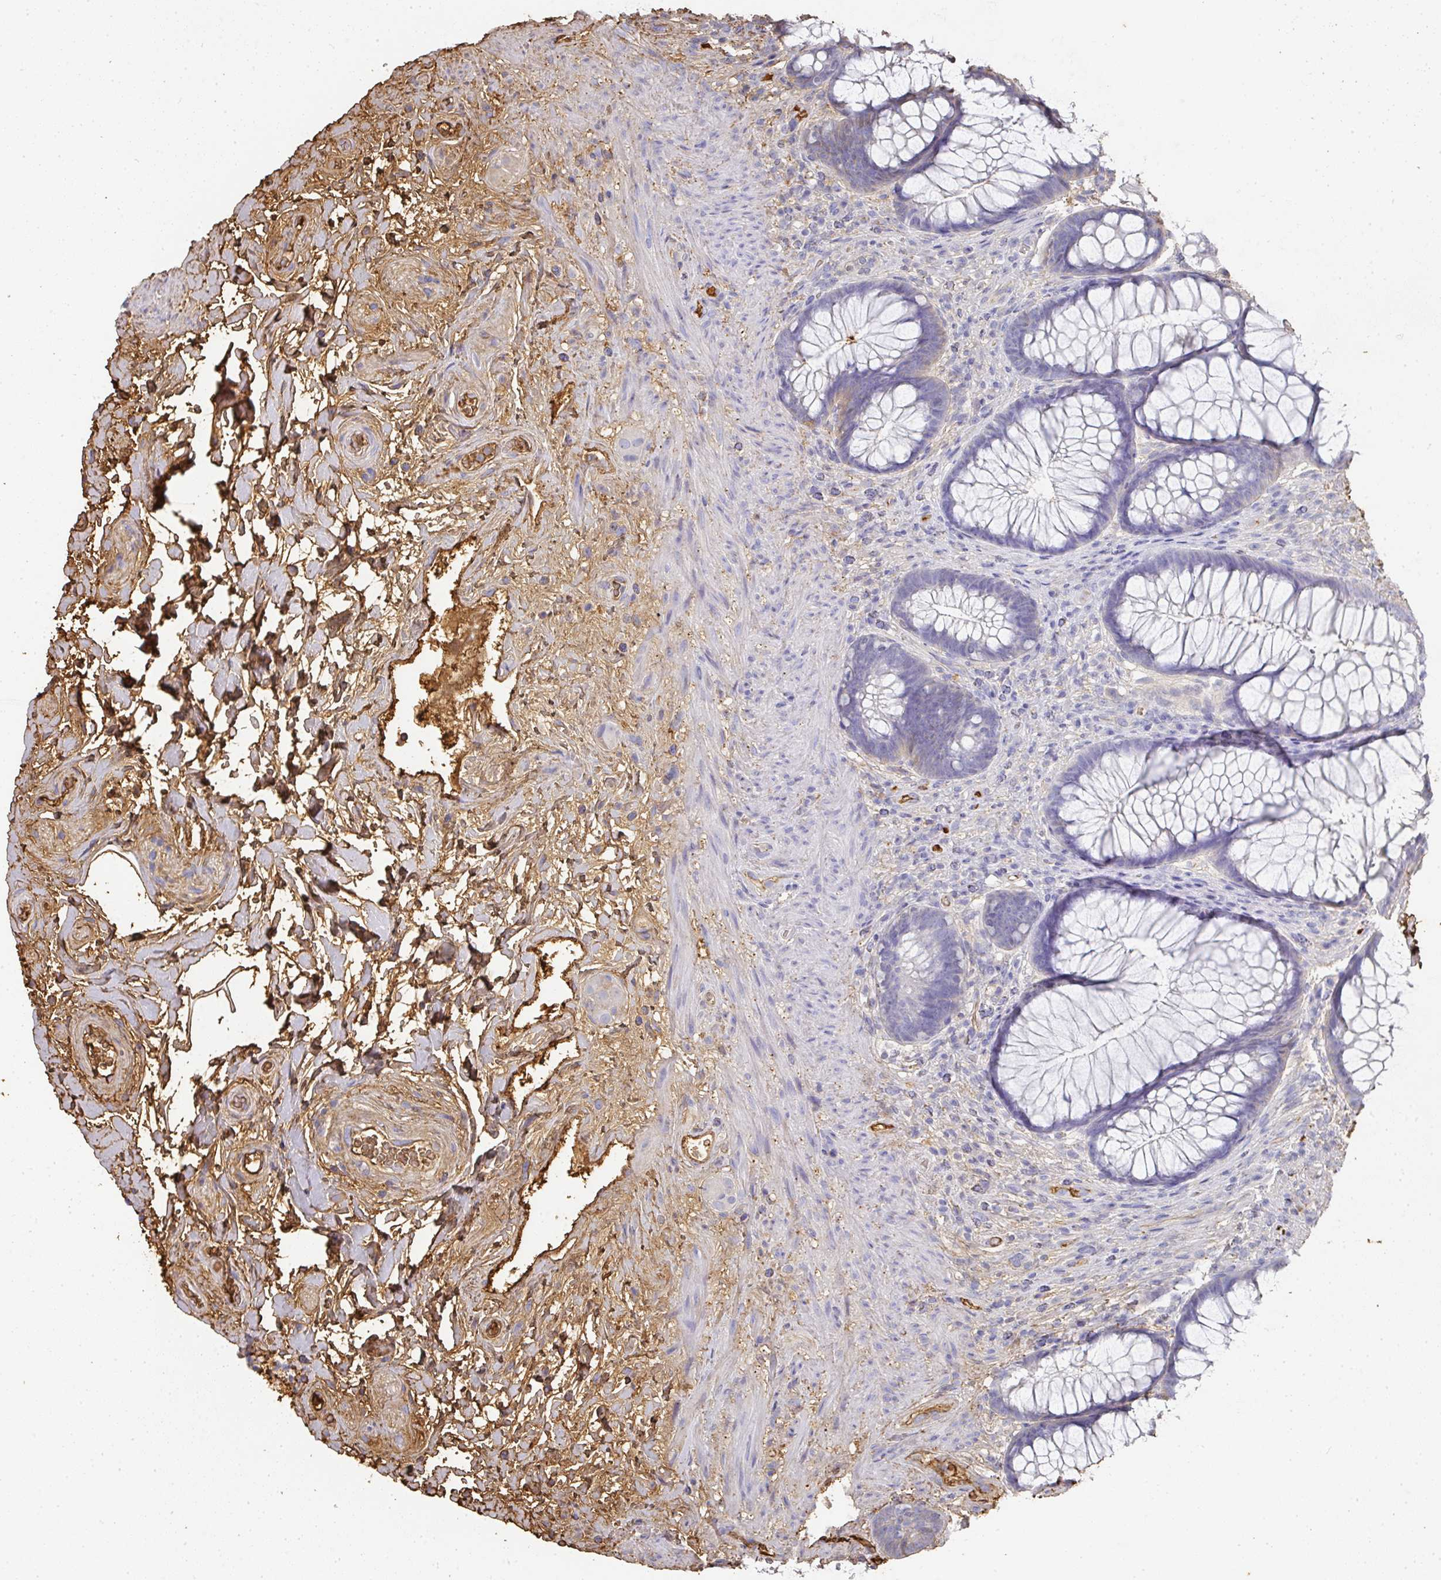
{"staining": {"intensity": "negative", "quantity": "none", "location": "none"}, "tissue": "rectum", "cell_type": "Glandular cells", "image_type": "normal", "snomed": [{"axis": "morphology", "description": "Normal tissue, NOS"}, {"axis": "topography", "description": "Rectum"}], "caption": "Rectum stained for a protein using immunohistochemistry (IHC) displays no expression glandular cells.", "gene": "ALB", "patient": {"sex": "male", "age": 53}}